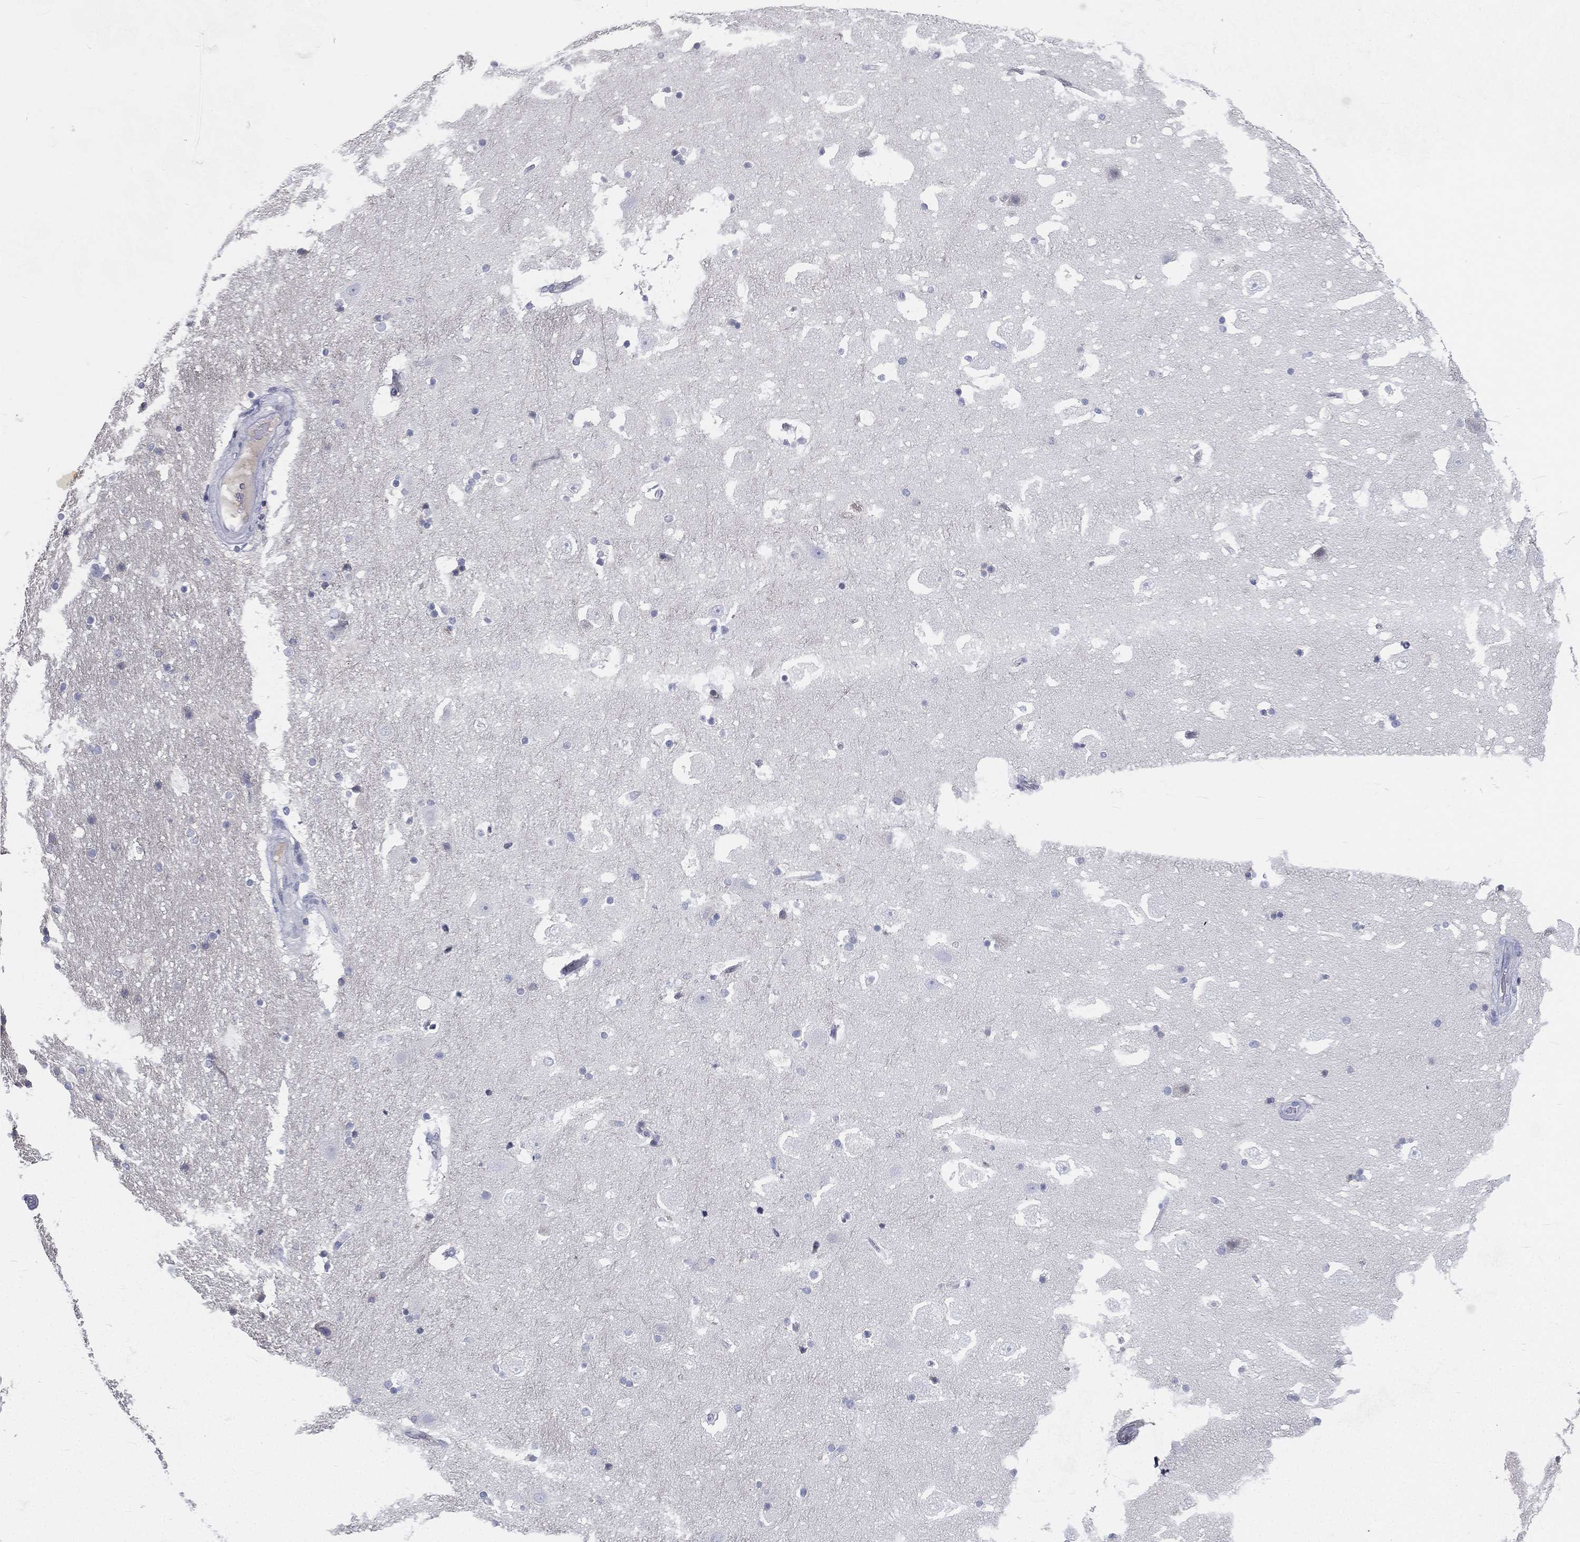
{"staining": {"intensity": "negative", "quantity": "none", "location": "none"}, "tissue": "hippocampus", "cell_type": "Glial cells", "image_type": "normal", "snomed": [{"axis": "morphology", "description": "Normal tissue, NOS"}, {"axis": "topography", "description": "Hippocampus"}], "caption": "Immunohistochemical staining of normal human hippocampus exhibits no significant expression in glial cells.", "gene": "CD3D", "patient": {"sex": "male", "age": 51}}